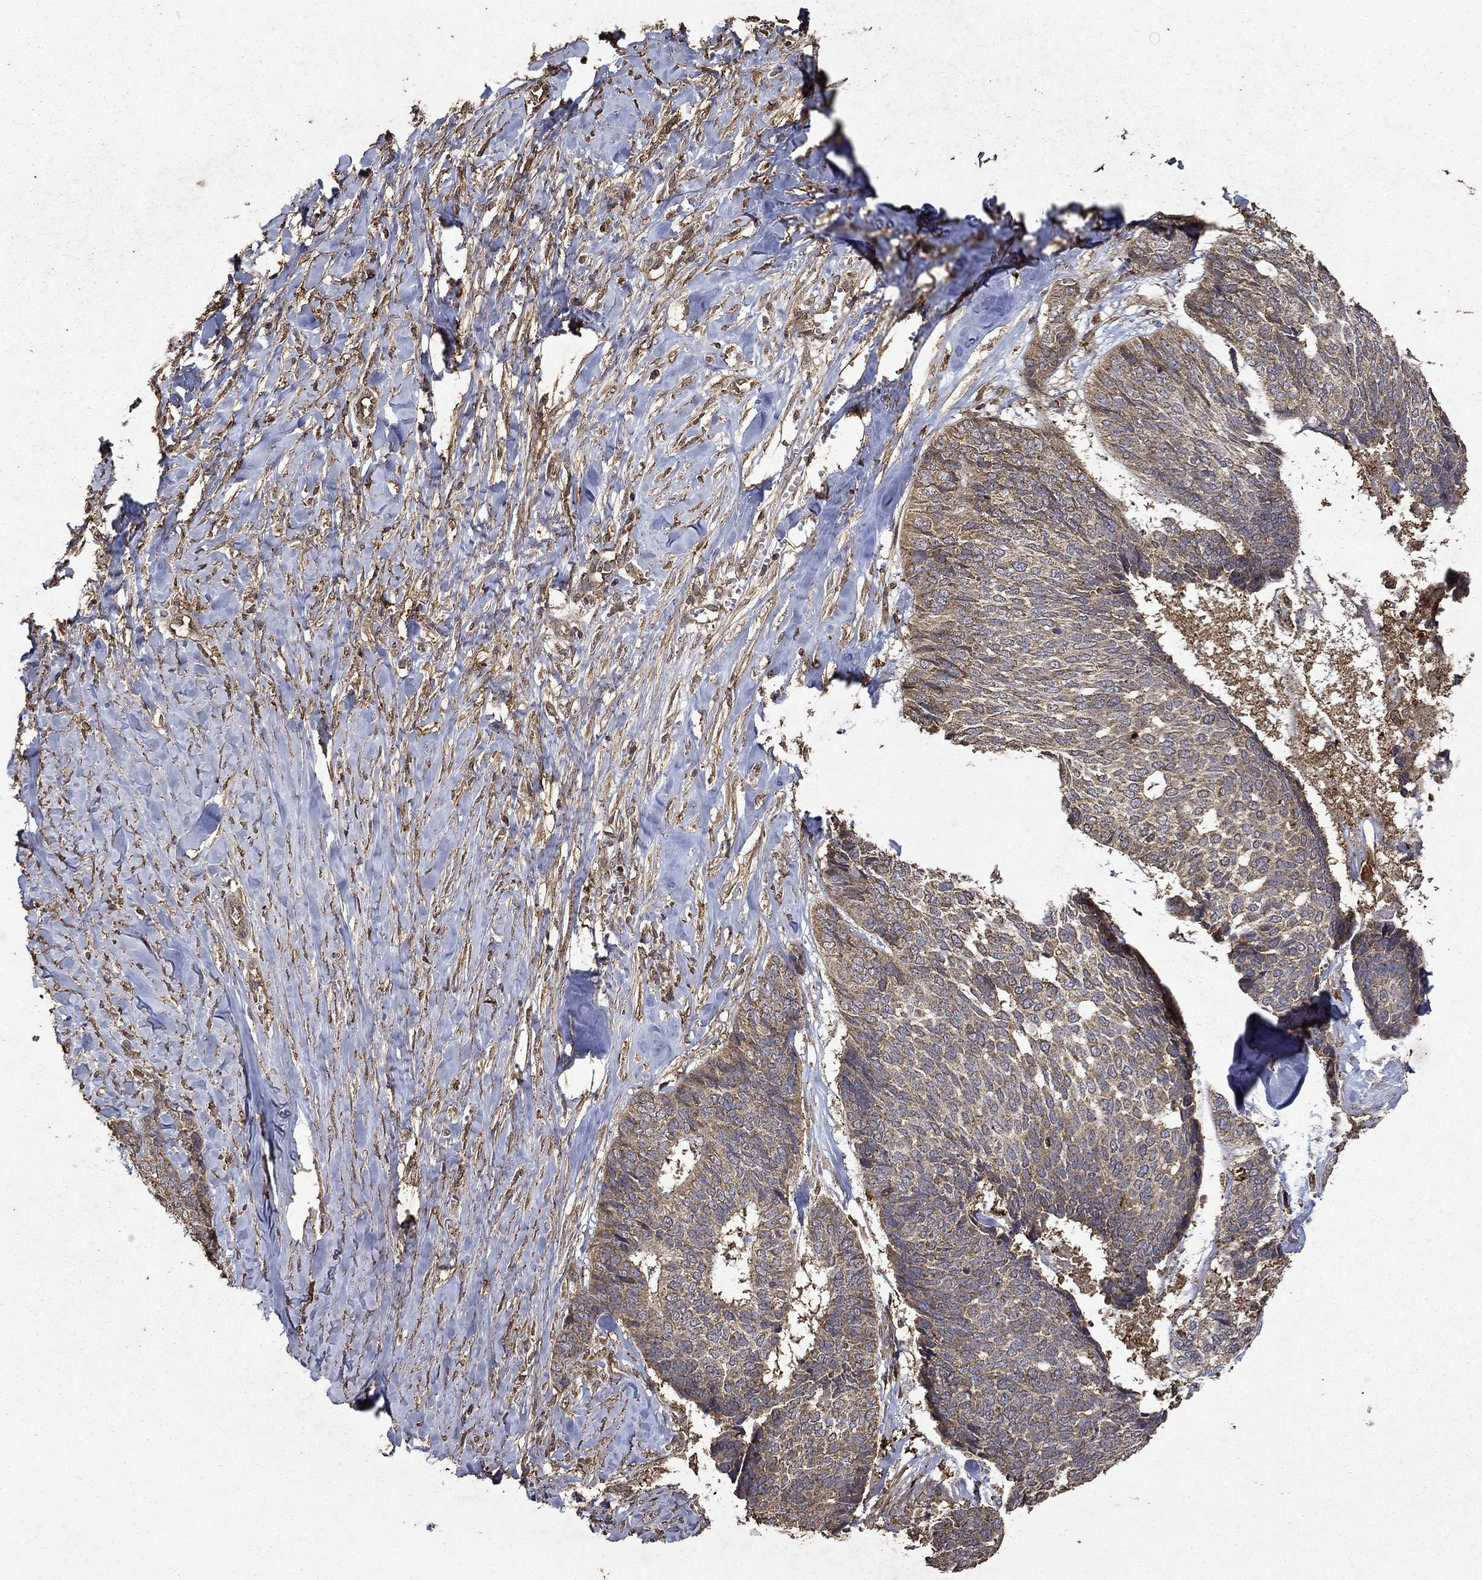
{"staining": {"intensity": "weak", "quantity": "25%-75%", "location": "cytoplasmic/membranous"}, "tissue": "skin cancer", "cell_type": "Tumor cells", "image_type": "cancer", "snomed": [{"axis": "morphology", "description": "Basal cell carcinoma"}, {"axis": "topography", "description": "Skin"}], "caption": "Brown immunohistochemical staining in human skin basal cell carcinoma exhibits weak cytoplasmic/membranous staining in about 25%-75% of tumor cells.", "gene": "IFRD1", "patient": {"sex": "male", "age": 86}}